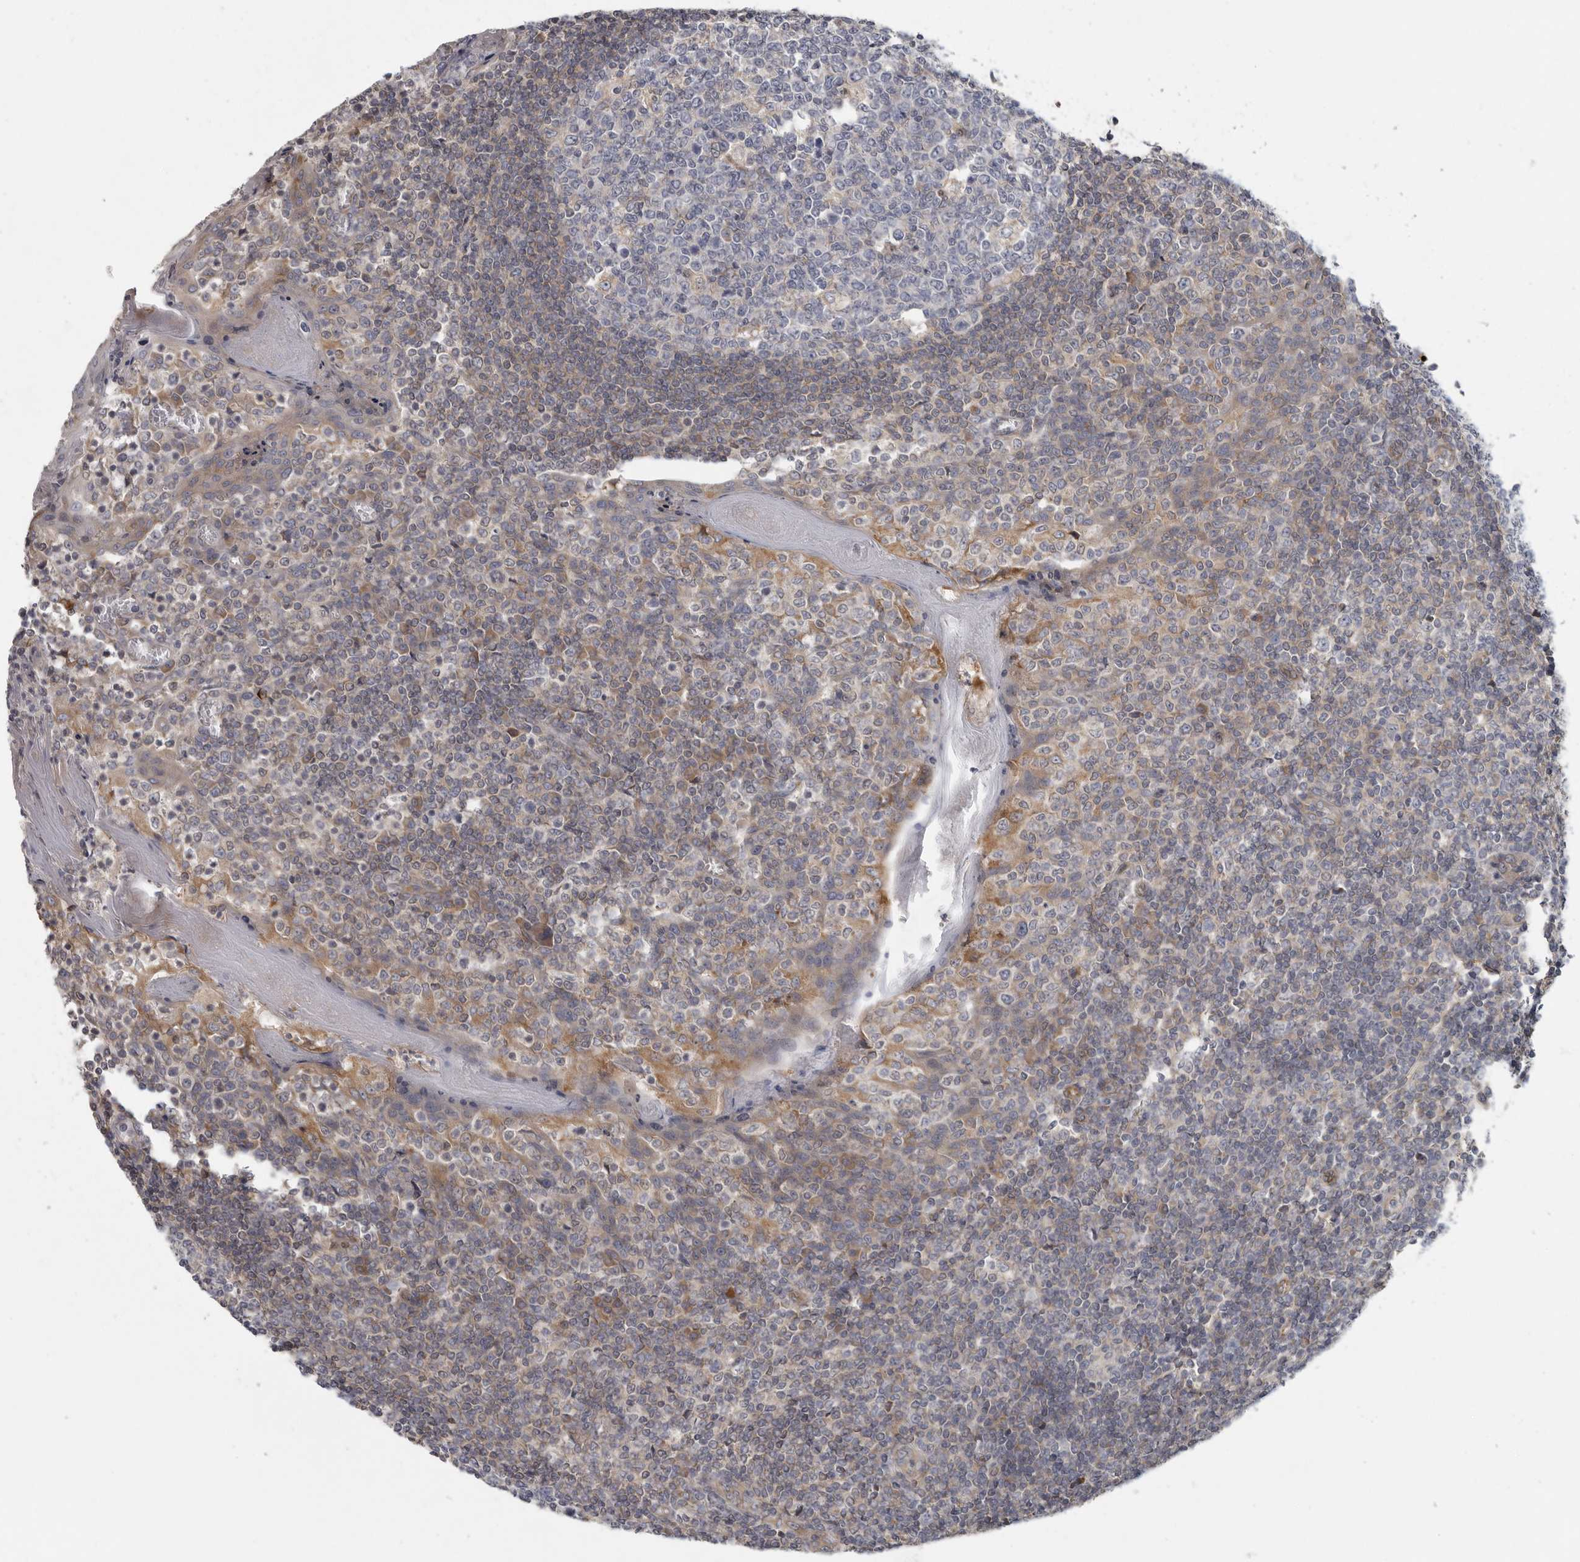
{"staining": {"intensity": "moderate", "quantity": "<25%", "location": "cytoplasmic/membranous"}, "tissue": "tonsil", "cell_type": "Germinal center cells", "image_type": "normal", "snomed": [{"axis": "morphology", "description": "Normal tissue, NOS"}, {"axis": "topography", "description": "Tonsil"}], "caption": "Immunohistochemistry (DAB (3,3'-diaminobenzidine)) staining of benign human tonsil reveals moderate cytoplasmic/membranous protein expression in about <25% of germinal center cells. The protein is stained brown, and the nuclei are stained in blue (DAB IHC with brightfield microscopy, high magnification).", "gene": "BCAP29", "patient": {"sex": "female", "age": 19}}